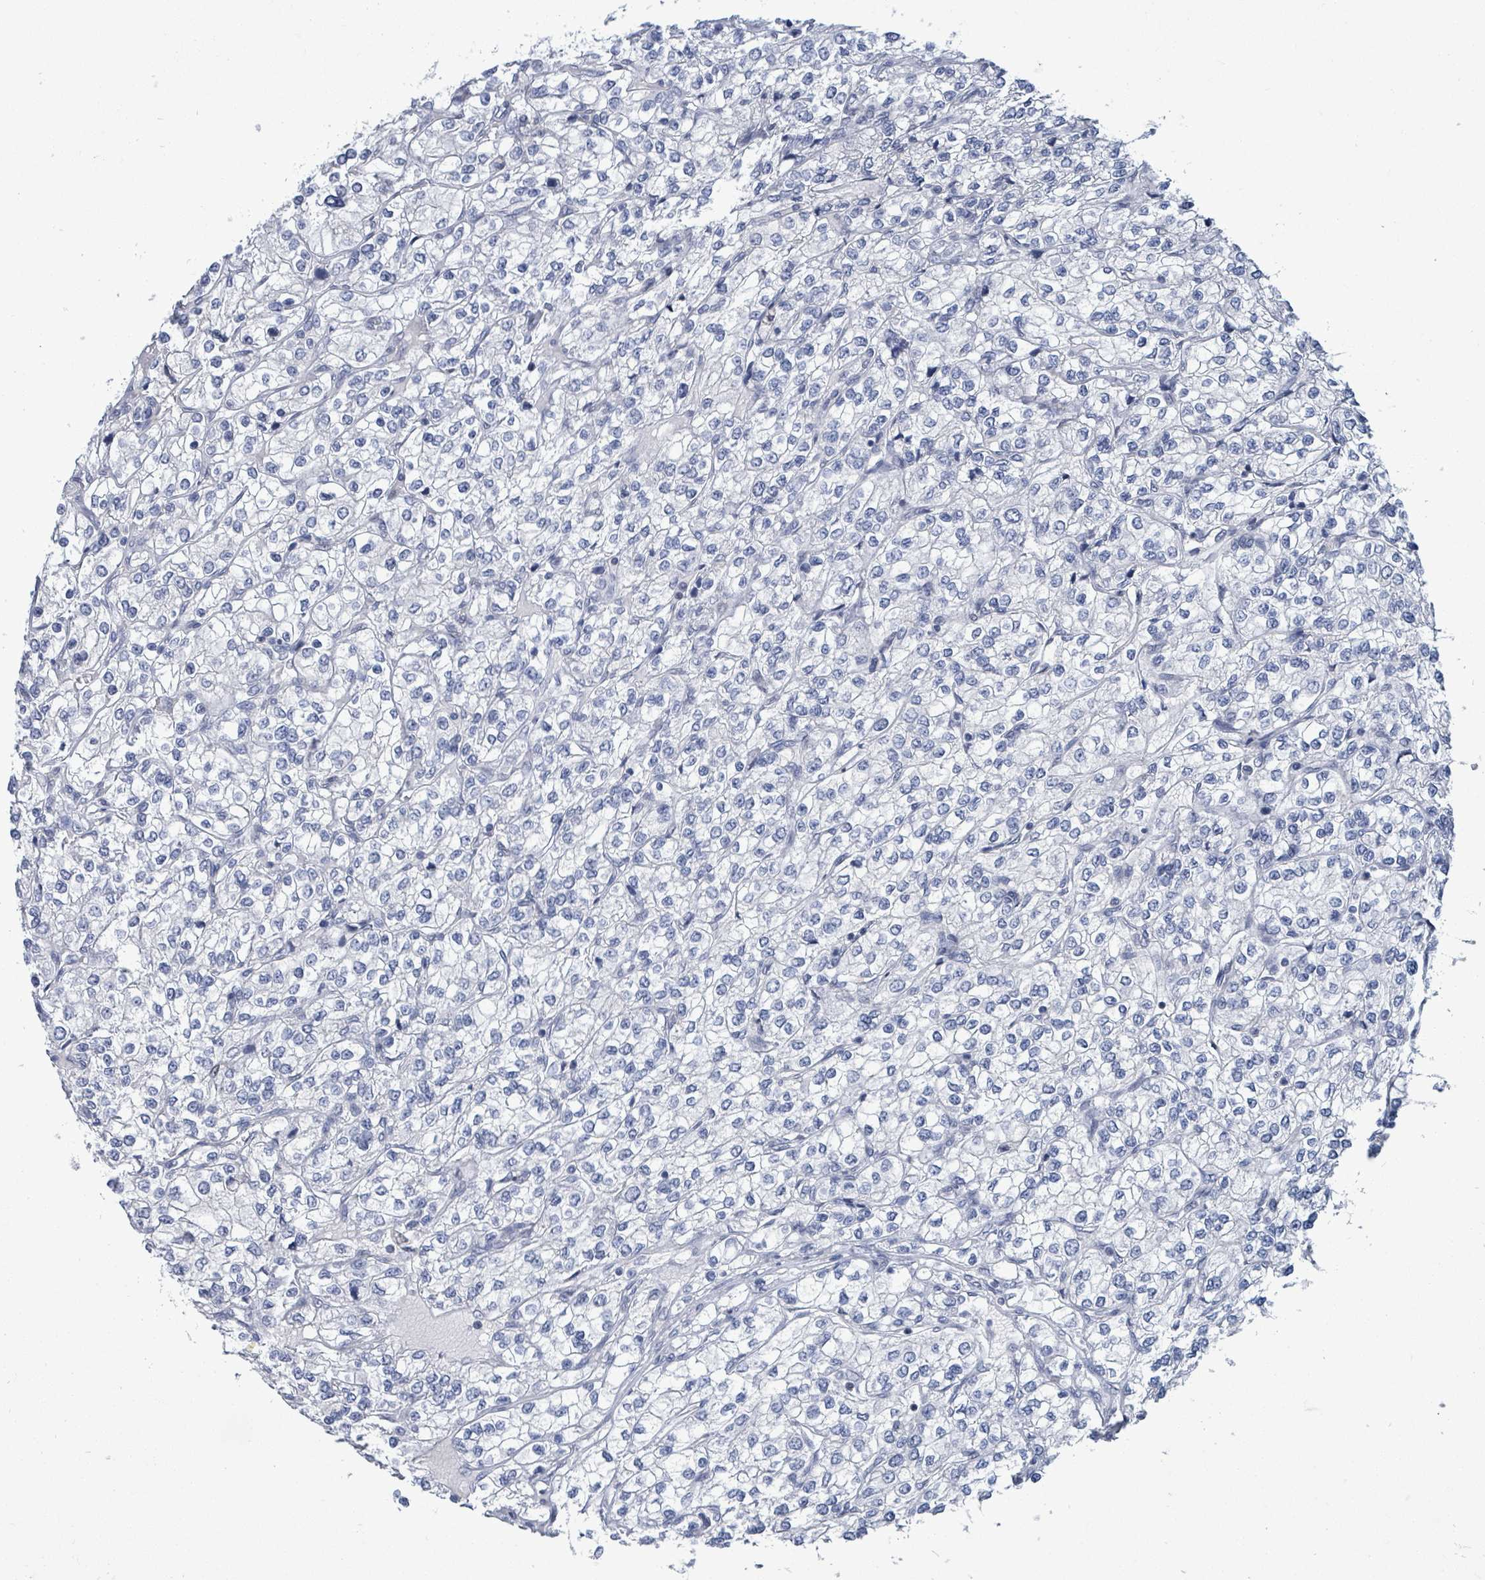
{"staining": {"intensity": "negative", "quantity": "none", "location": "none"}, "tissue": "renal cancer", "cell_type": "Tumor cells", "image_type": "cancer", "snomed": [{"axis": "morphology", "description": "Adenocarcinoma, NOS"}, {"axis": "topography", "description": "Kidney"}], "caption": "This is an IHC micrograph of renal adenocarcinoma. There is no expression in tumor cells.", "gene": "NTN3", "patient": {"sex": "male", "age": 80}}